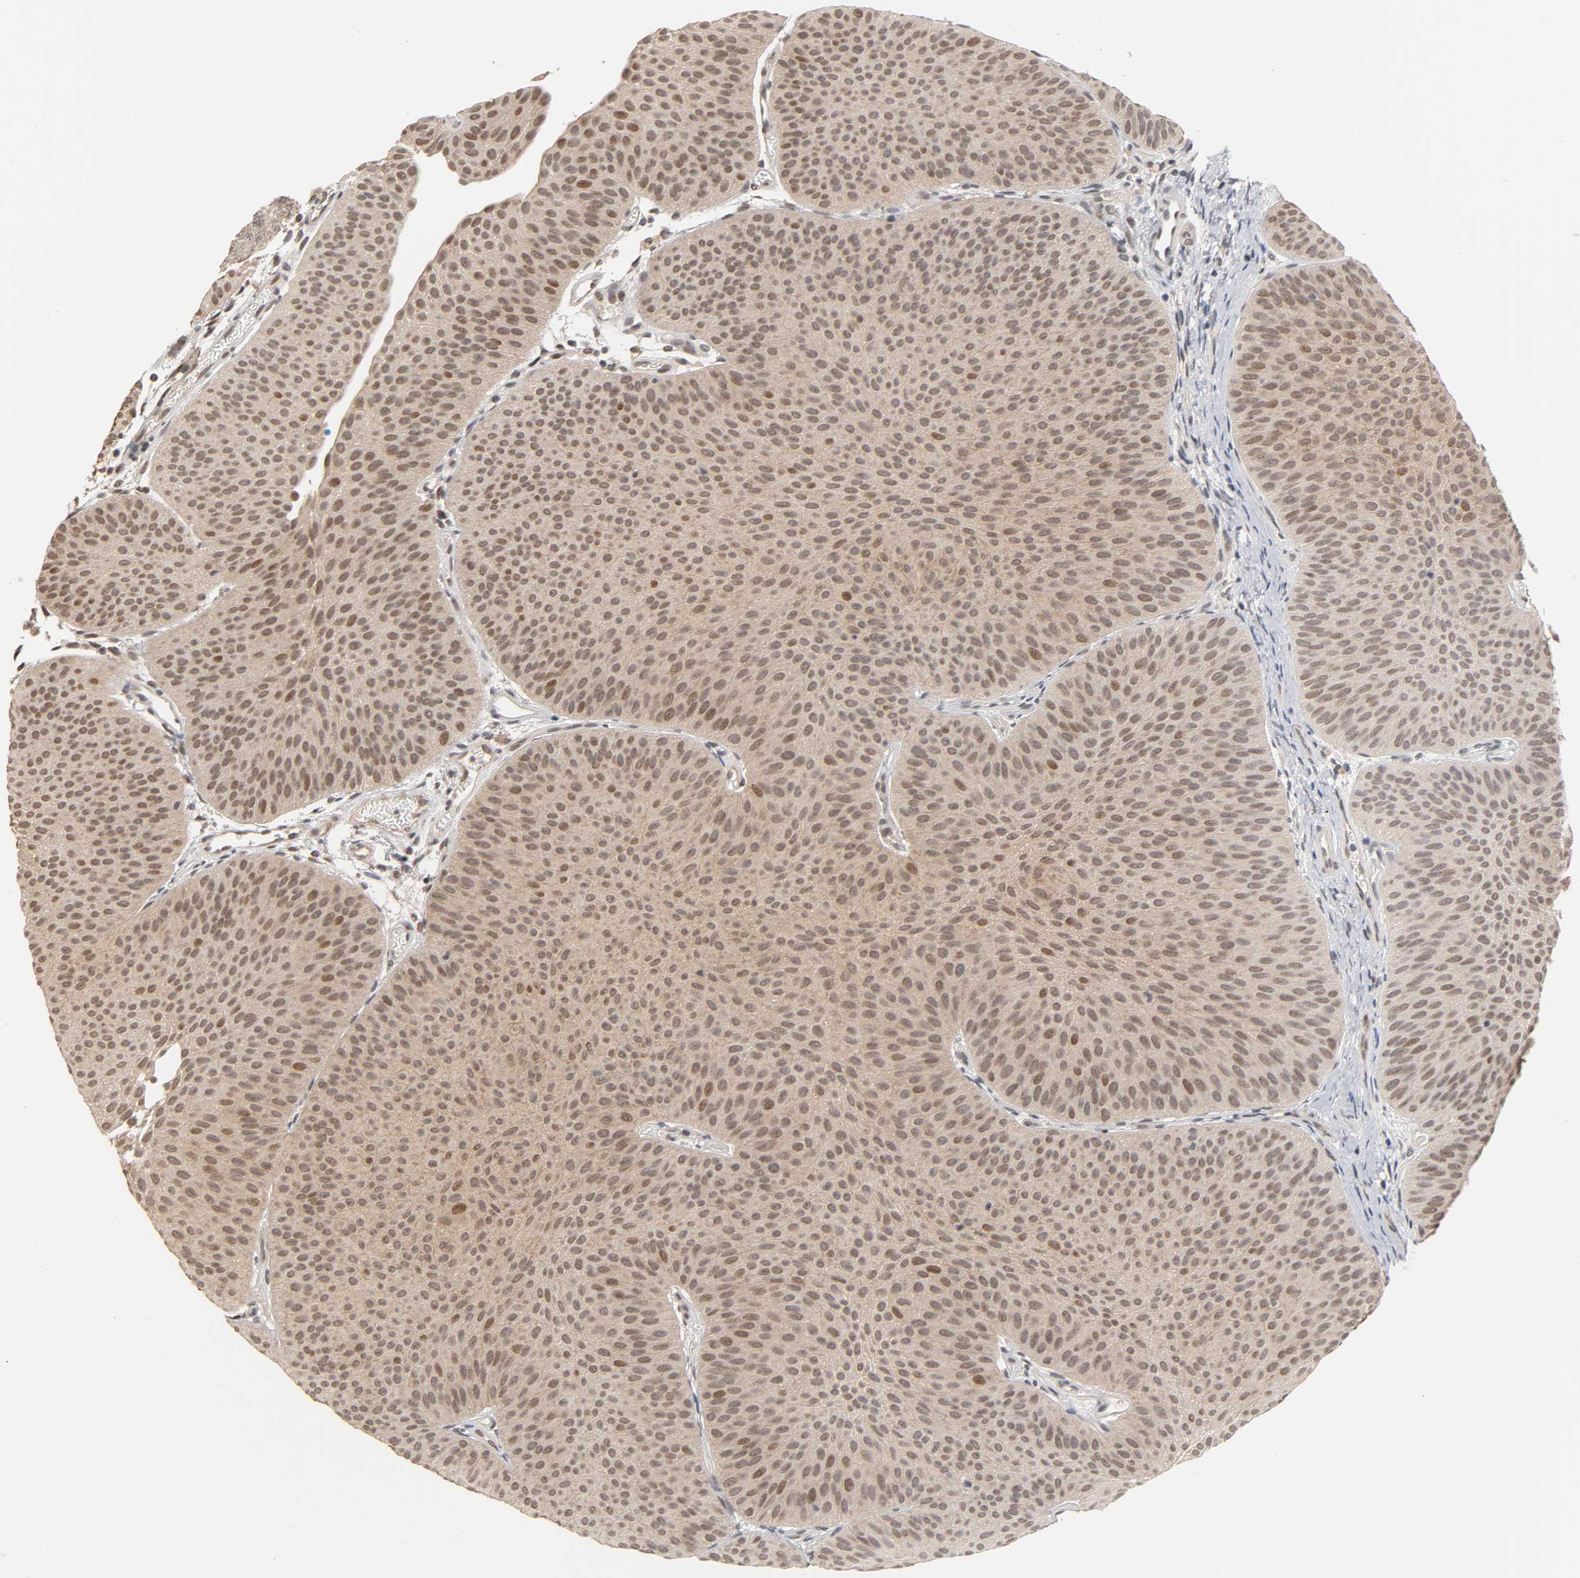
{"staining": {"intensity": "moderate", "quantity": ">75%", "location": "cytoplasmic/membranous,nuclear"}, "tissue": "urothelial cancer", "cell_type": "Tumor cells", "image_type": "cancer", "snomed": [{"axis": "morphology", "description": "Urothelial carcinoma, Low grade"}, {"axis": "topography", "description": "Urinary bladder"}], "caption": "An image of human urothelial cancer stained for a protein reveals moderate cytoplasmic/membranous and nuclear brown staining in tumor cells.", "gene": "HTR1E", "patient": {"sex": "female", "age": 60}}